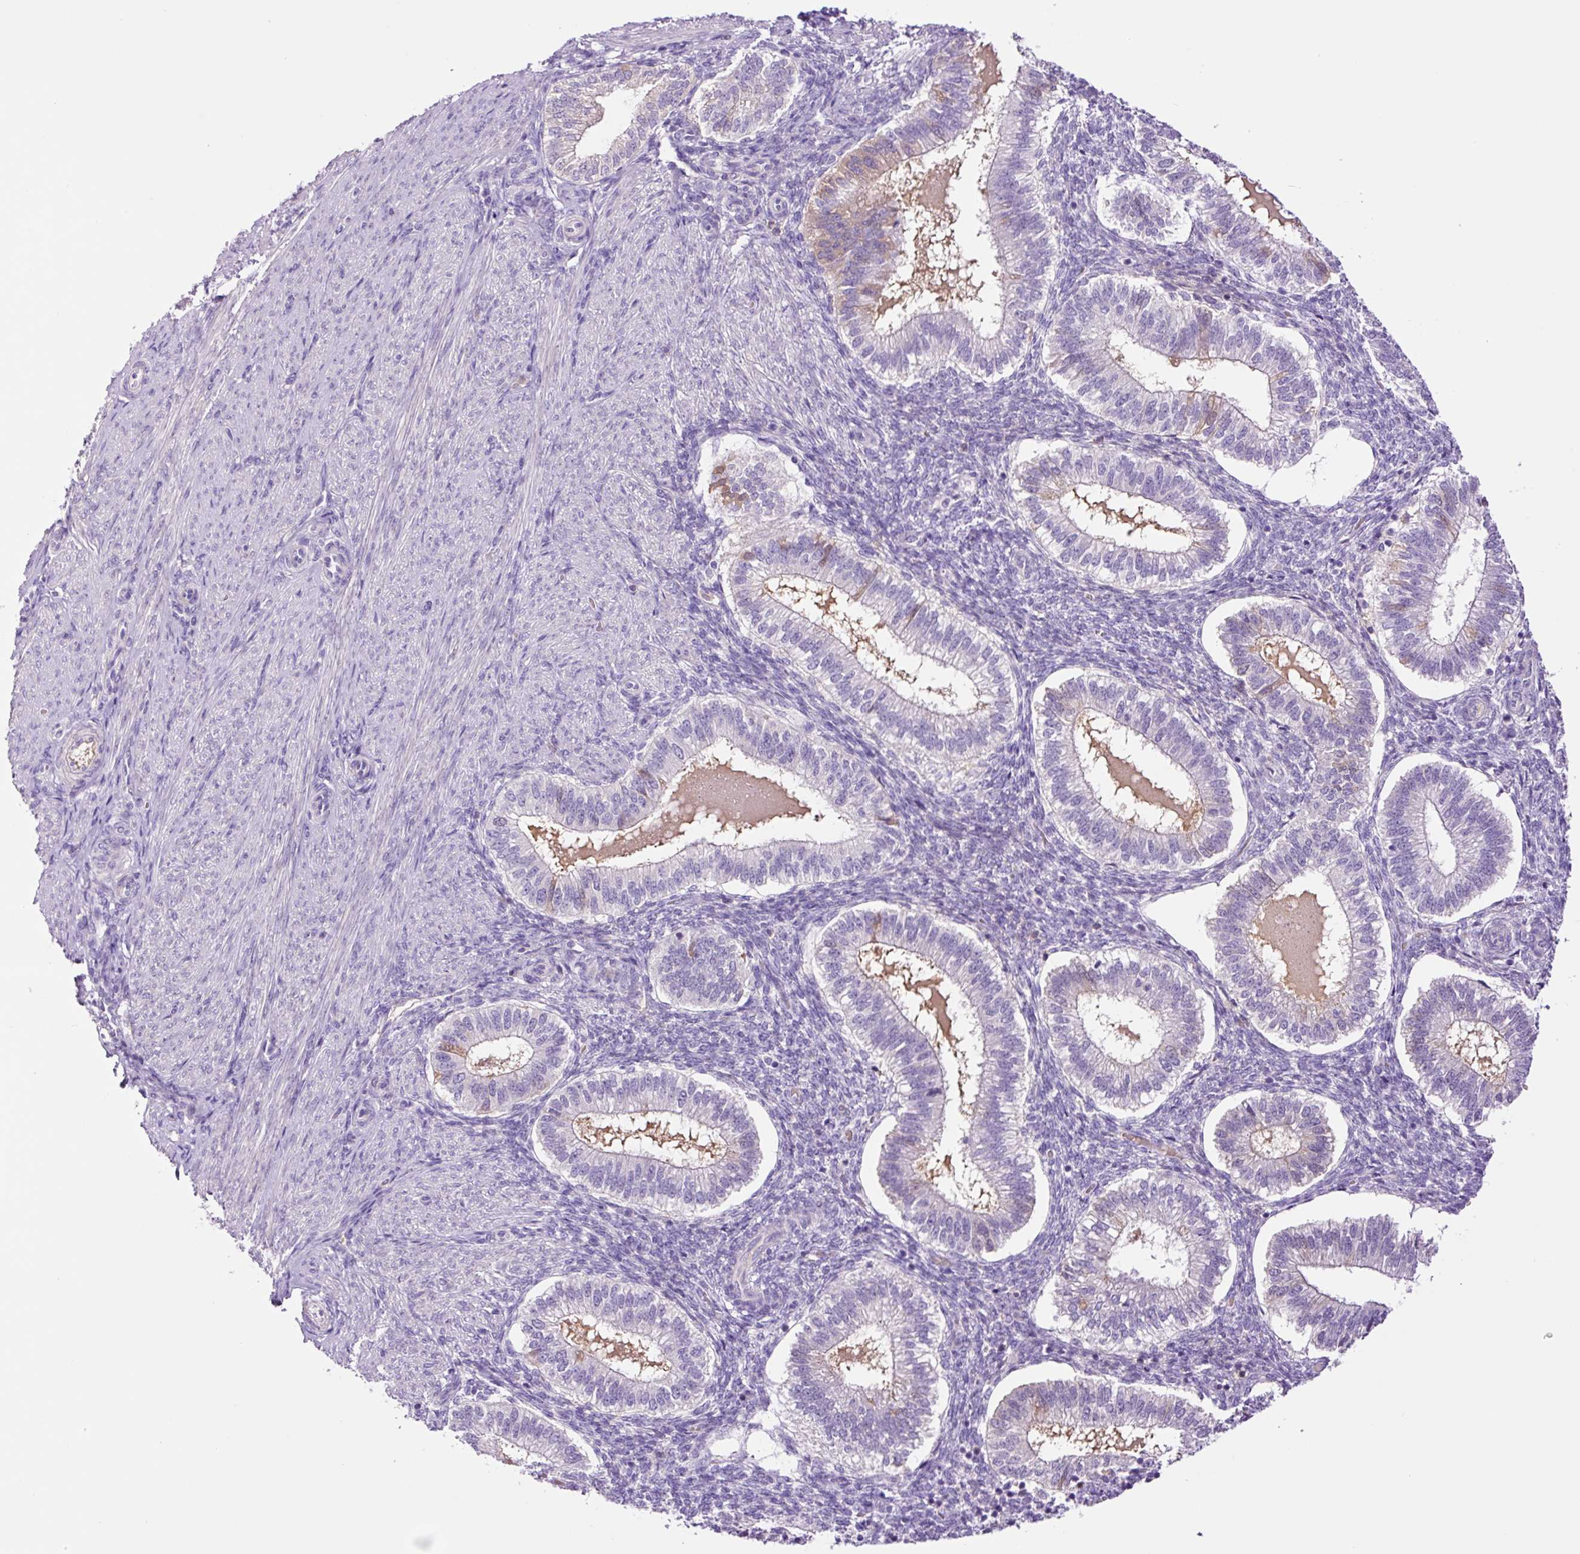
{"staining": {"intensity": "negative", "quantity": "none", "location": "none"}, "tissue": "endometrium", "cell_type": "Cells in endometrial stroma", "image_type": "normal", "snomed": [{"axis": "morphology", "description": "Normal tissue, NOS"}, {"axis": "topography", "description": "Endometrium"}], "caption": "High power microscopy histopathology image of an immunohistochemistry (IHC) image of benign endometrium, revealing no significant expression in cells in endometrial stroma. (DAB (3,3'-diaminobenzidine) immunohistochemistry (IHC) with hematoxylin counter stain).", "gene": "DPPA4", "patient": {"sex": "female", "age": 25}}